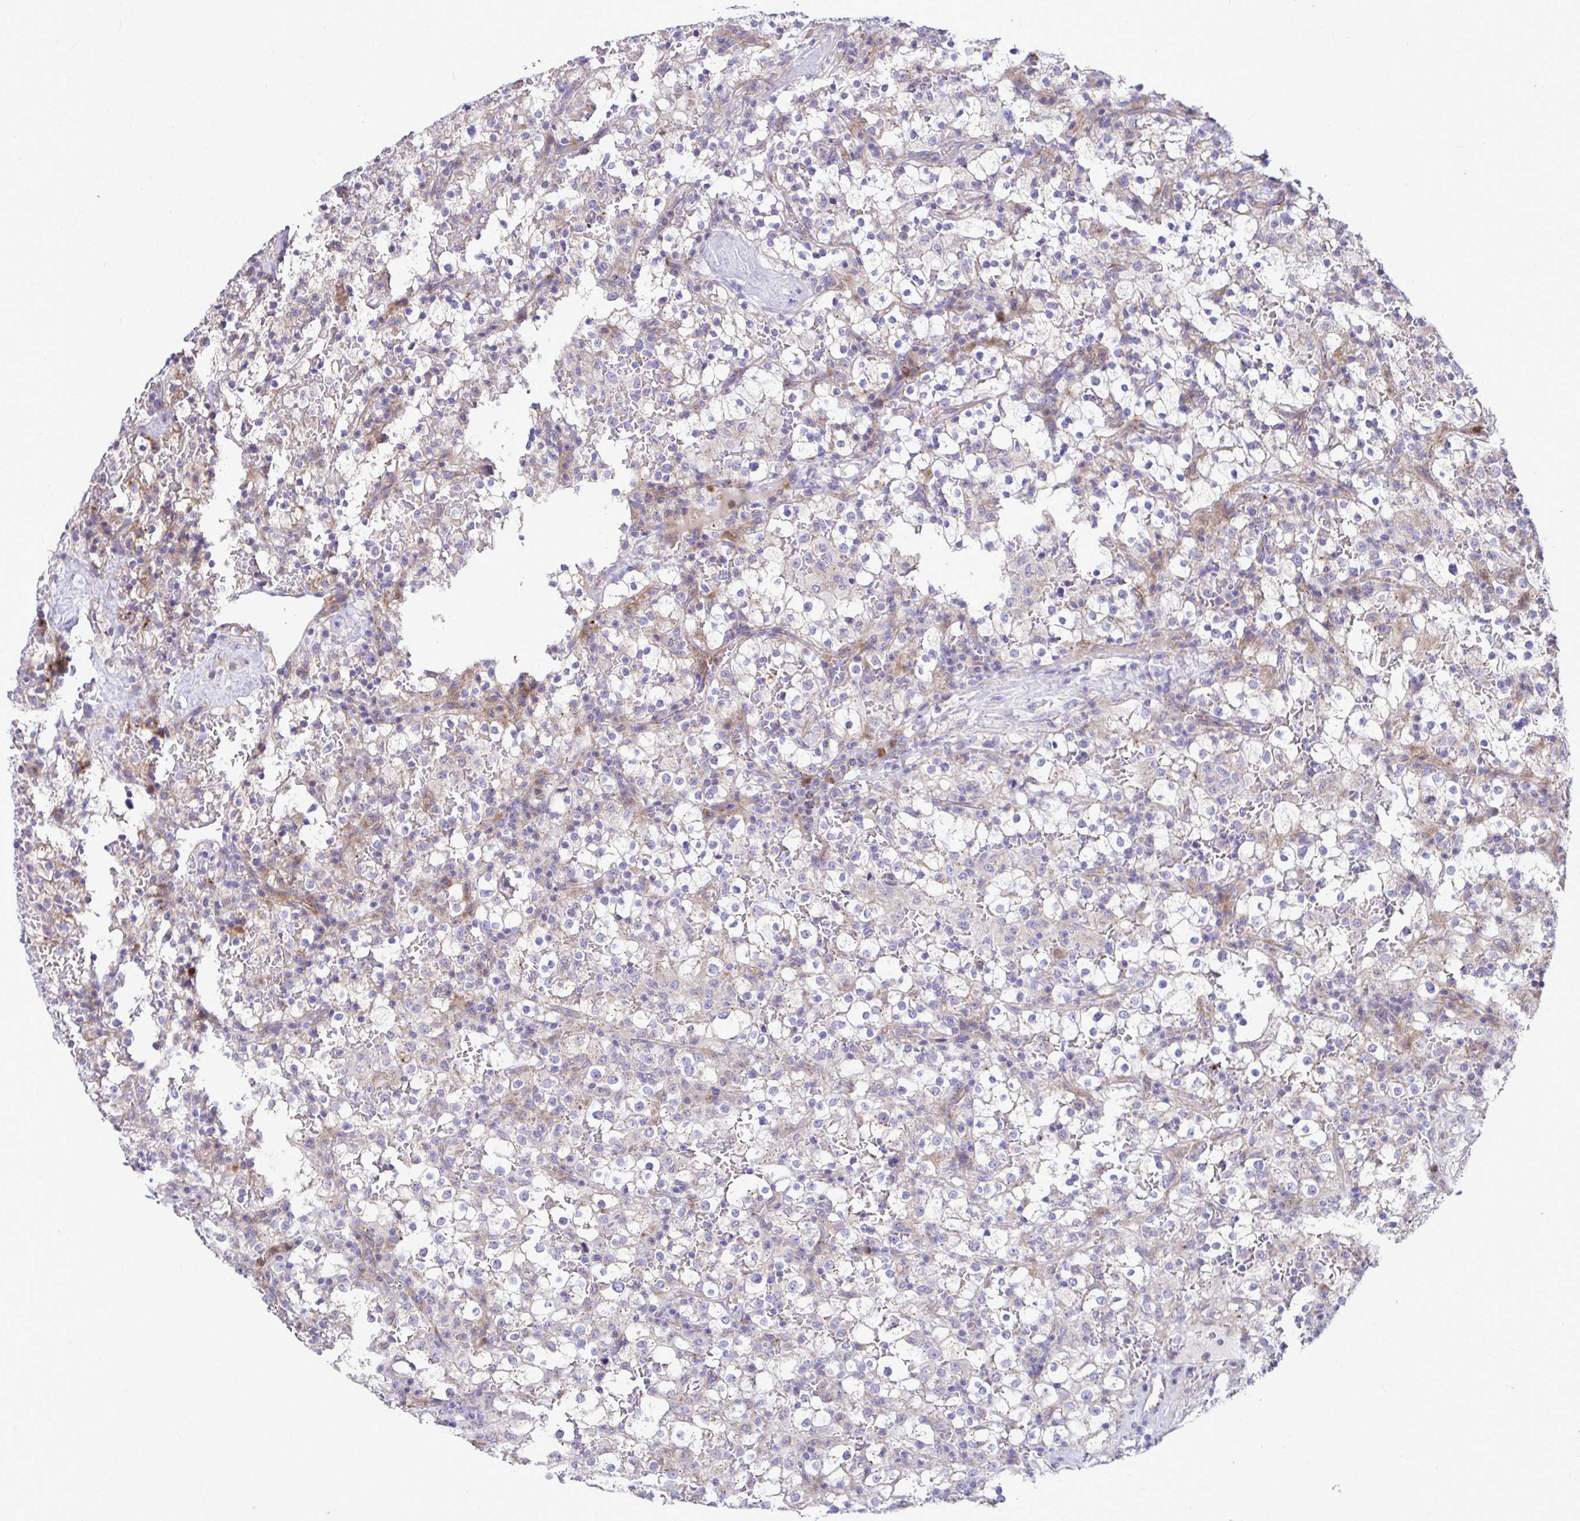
{"staining": {"intensity": "negative", "quantity": "none", "location": "none"}, "tissue": "renal cancer", "cell_type": "Tumor cells", "image_type": "cancer", "snomed": [{"axis": "morphology", "description": "Adenocarcinoma, NOS"}, {"axis": "topography", "description": "Kidney"}], "caption": "Protein analysis of adenocarcinoma (renal) shows no significant expression in tumor cells. Nuclei are stained in blue.", "gene": "MRPS16", "patient": {"sex": "female", "age": 74}}